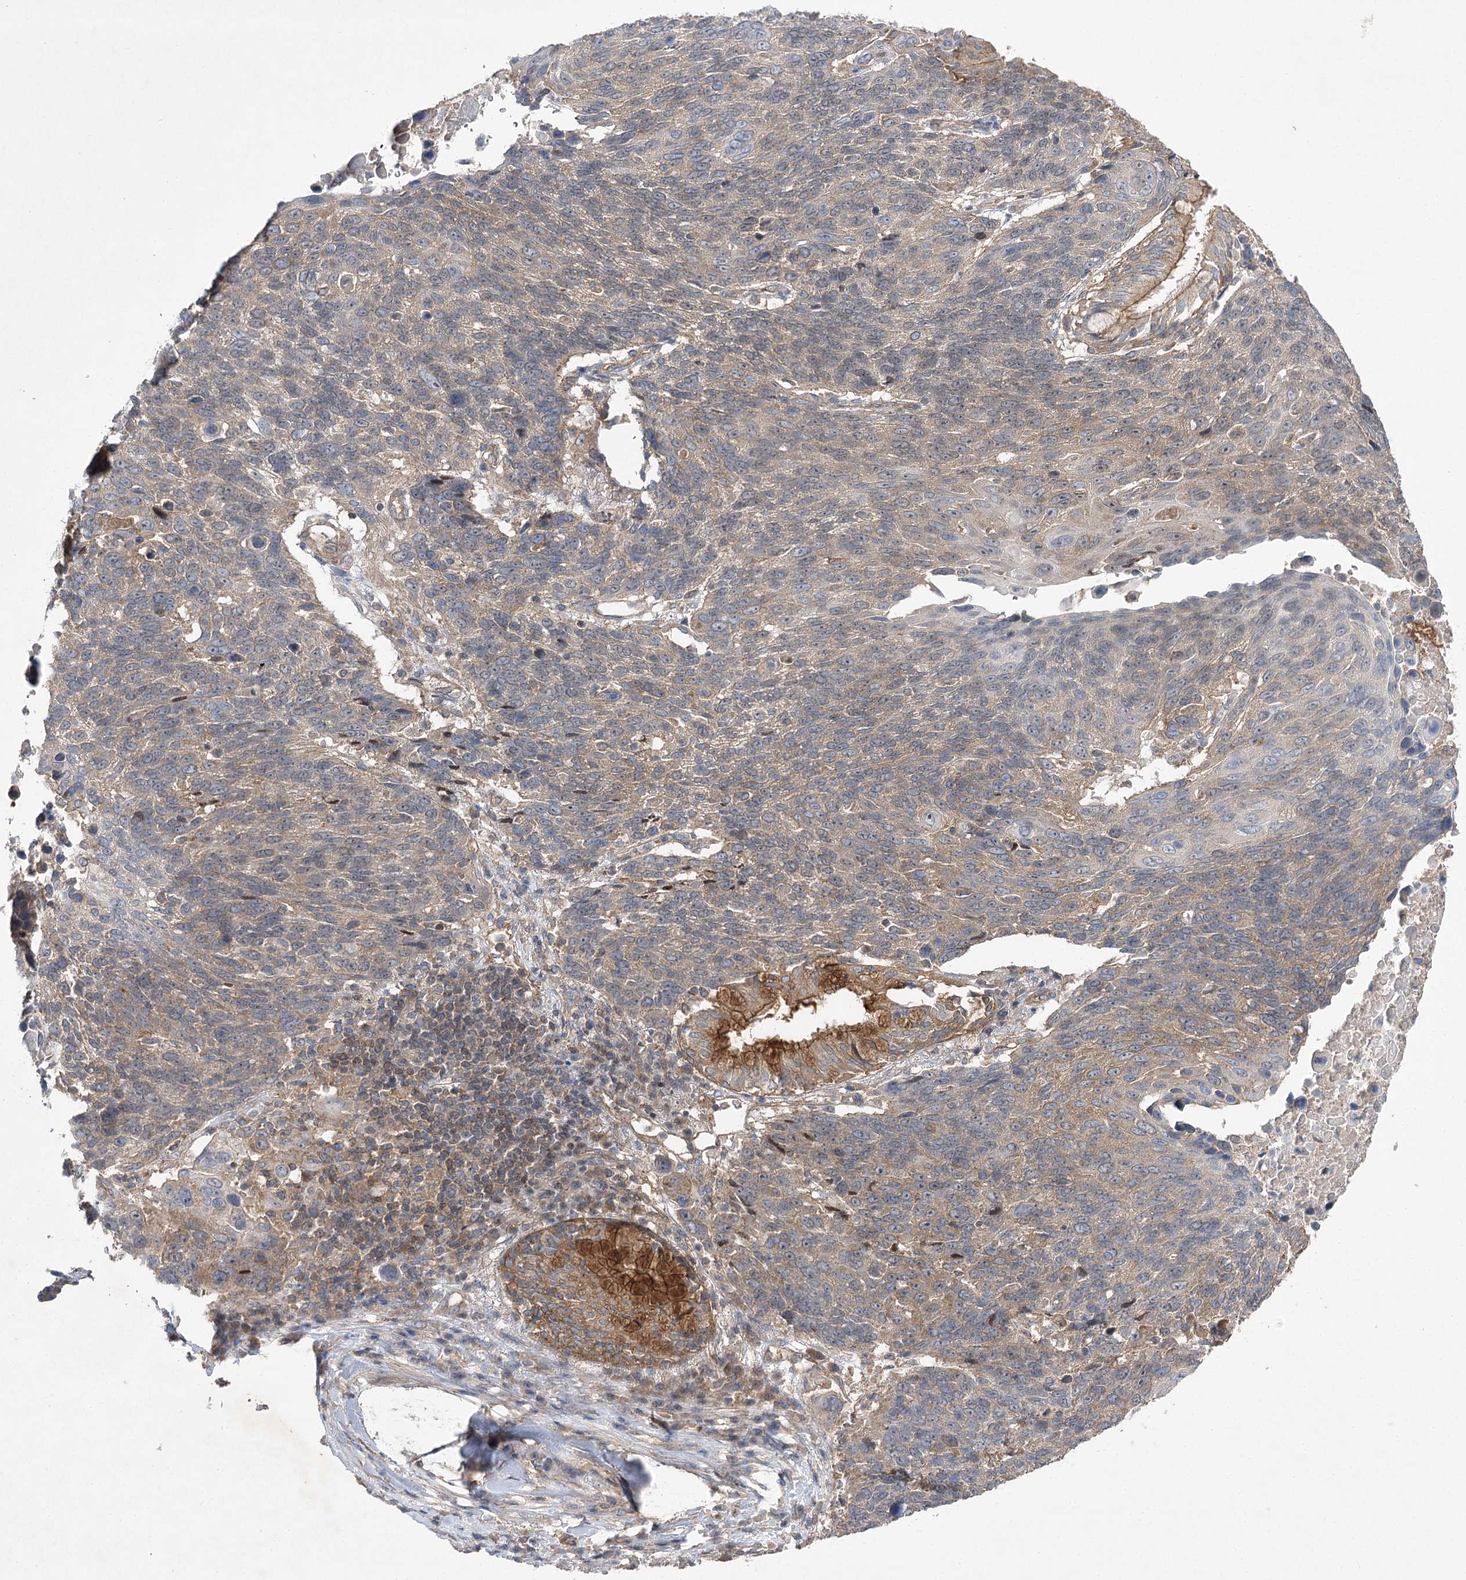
{"staining": {"intensity": "weak", "quantity": "<25%", "location": "cytoplasmic/membranous"}, "tissue": "lung cancer", "cell_type": "Tumor cells", "image_type": "cancer", "snomed": [{"axis": "morphology", "description": "Squamous cell carcinoma, NOS"}, {"axis": "topography", "description": "Lung"}], "caption": "Protein analysis of lung cancer (squamous cell carcinoma) displays no significant staining in tumor cells.", "gene": "BCR", "patient": {"sex": "male", "age": 66}}